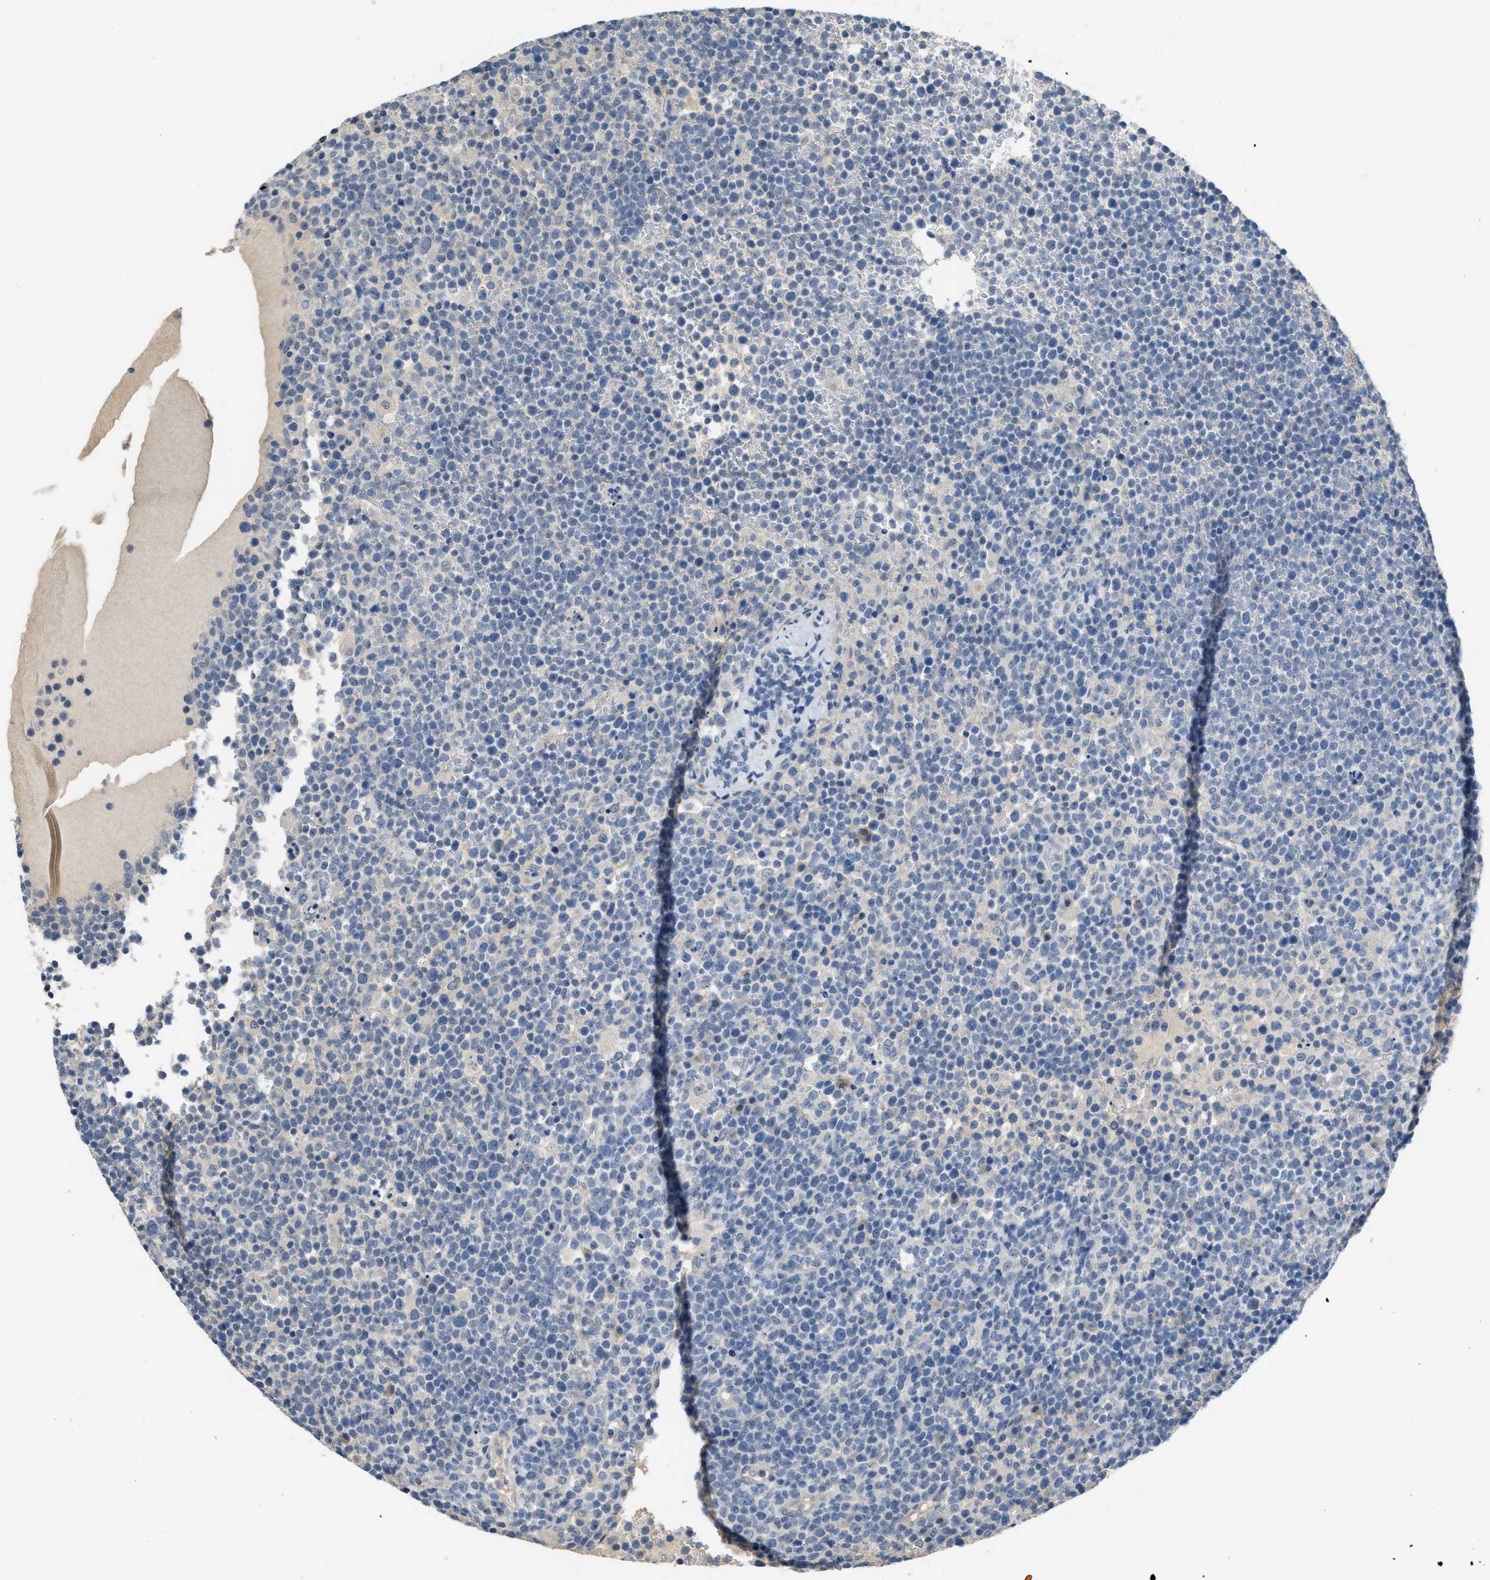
{"staining": {"intensity": "negative", "quantity": "none", "location": "none"}, "tissue": "lymphoma", "cell_type": "Tumor cells", "image_type": "cancer", "snomed": [{"axis": "morphology", "description": "Malignant lymphoma, non-Hodgkin's type, High grade"}, {"axis": "topography", "description": "Ovary"}], "caption": "A photomicrograph of high-grade malignant lymphoma, non-Hodgkin's type stained for a protein displays no brown staining in tumor cells. (Stains: DAB (3,3'-diaminobenzidine) immunohistochemistry with hematoxylin counter stain, Microscopy: brightfield microscopy at high magnification).", "gene": "TMEM154", "patient": {"sex": "female", "age": 56}}